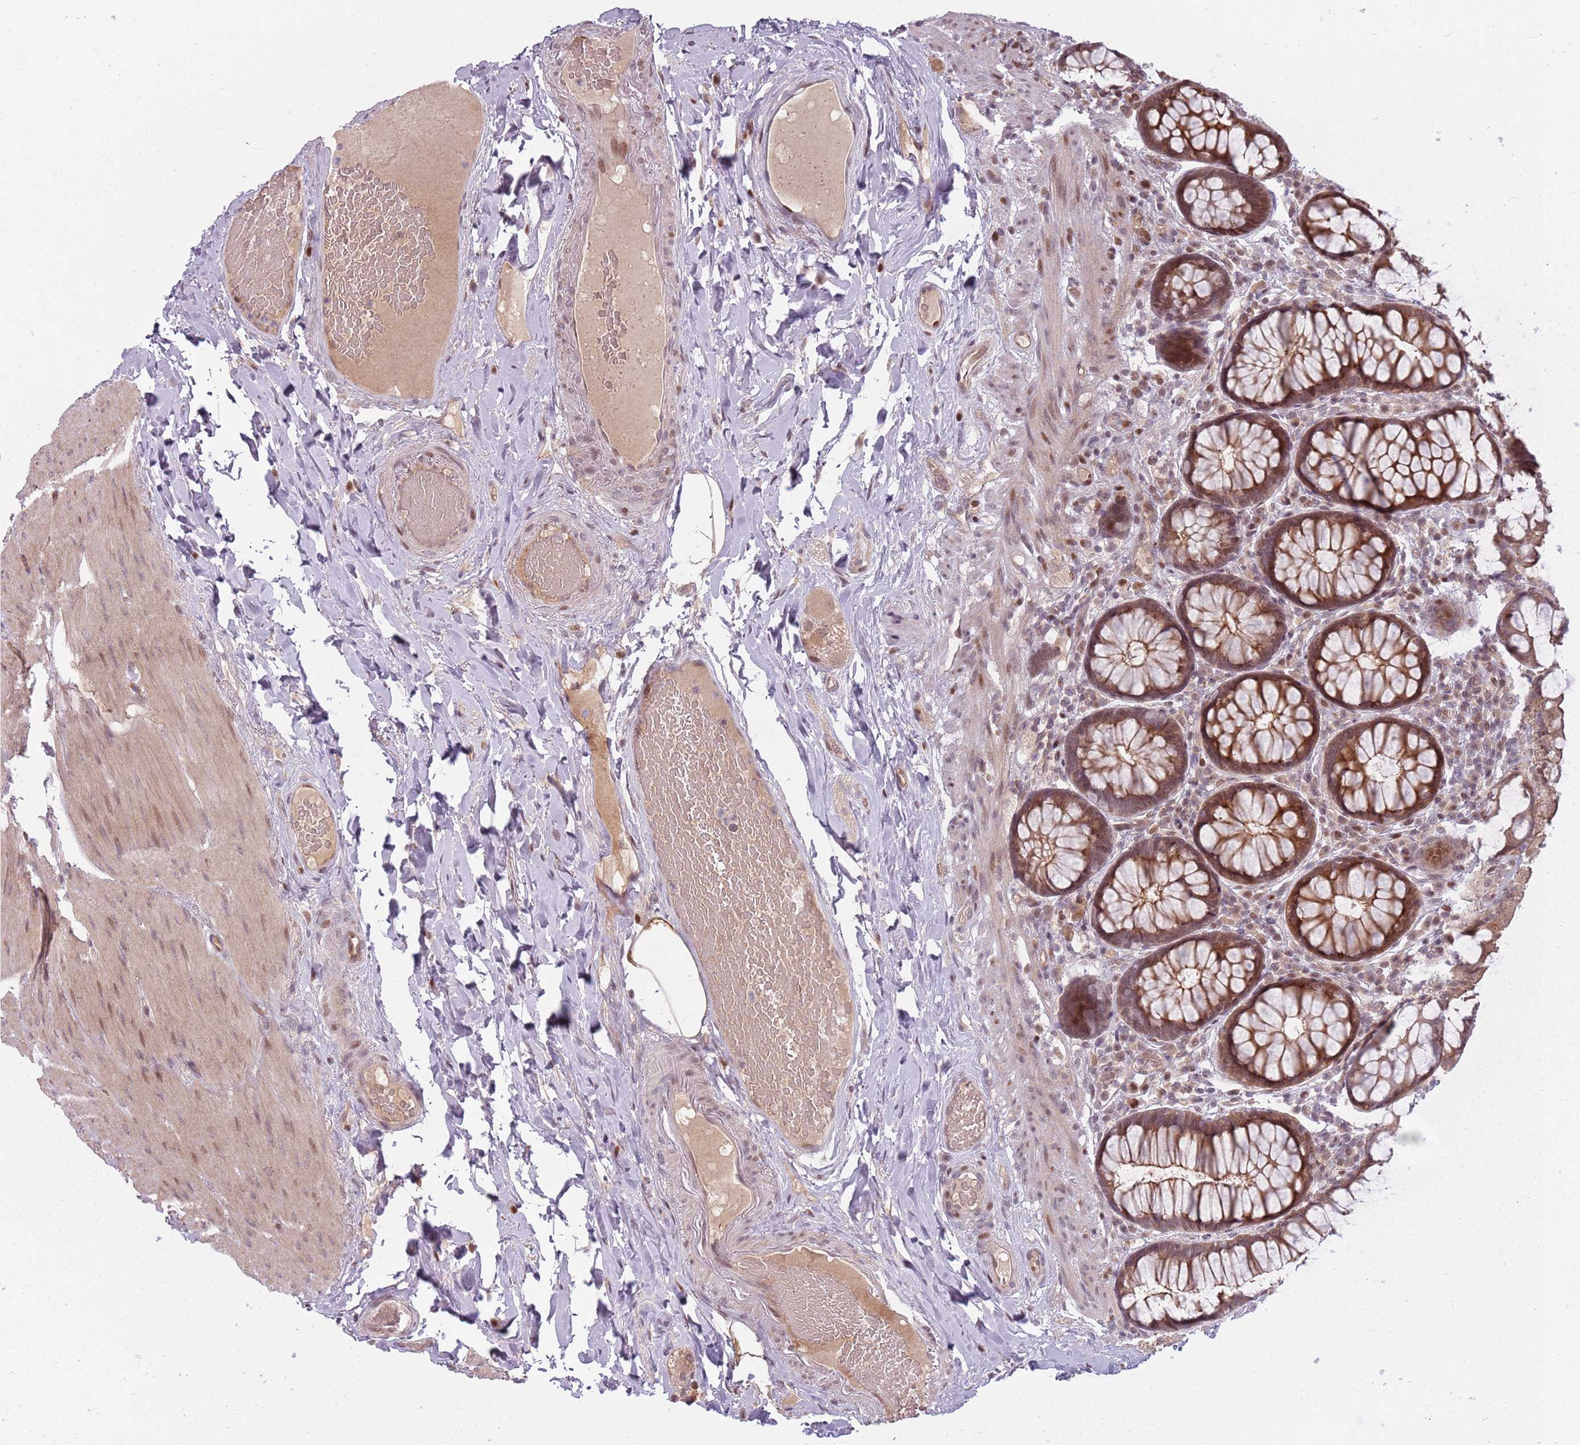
{"staining": {"intensity": "strong", "quantity": ">75%", "location": "cytoplasmic/membranous,nuclear"}, "tissue": "rectum", "cell_type": "Glandular cells", "image_type": "normal", "snomed": [{"axis": "morphology", "description": "Normal tissue, NOS"}, {"axis": "topography", "description": "Rectum"}], "caption": "Immunohistochemistry (IHC) of unremarkable human rectum displays high levels of strong cytoplasmic/membranous,nuclear positivity in approximately >75% of glandular cells.", "gene": "ADGRG1", "patient": {"sex": "male", "age": 83}}